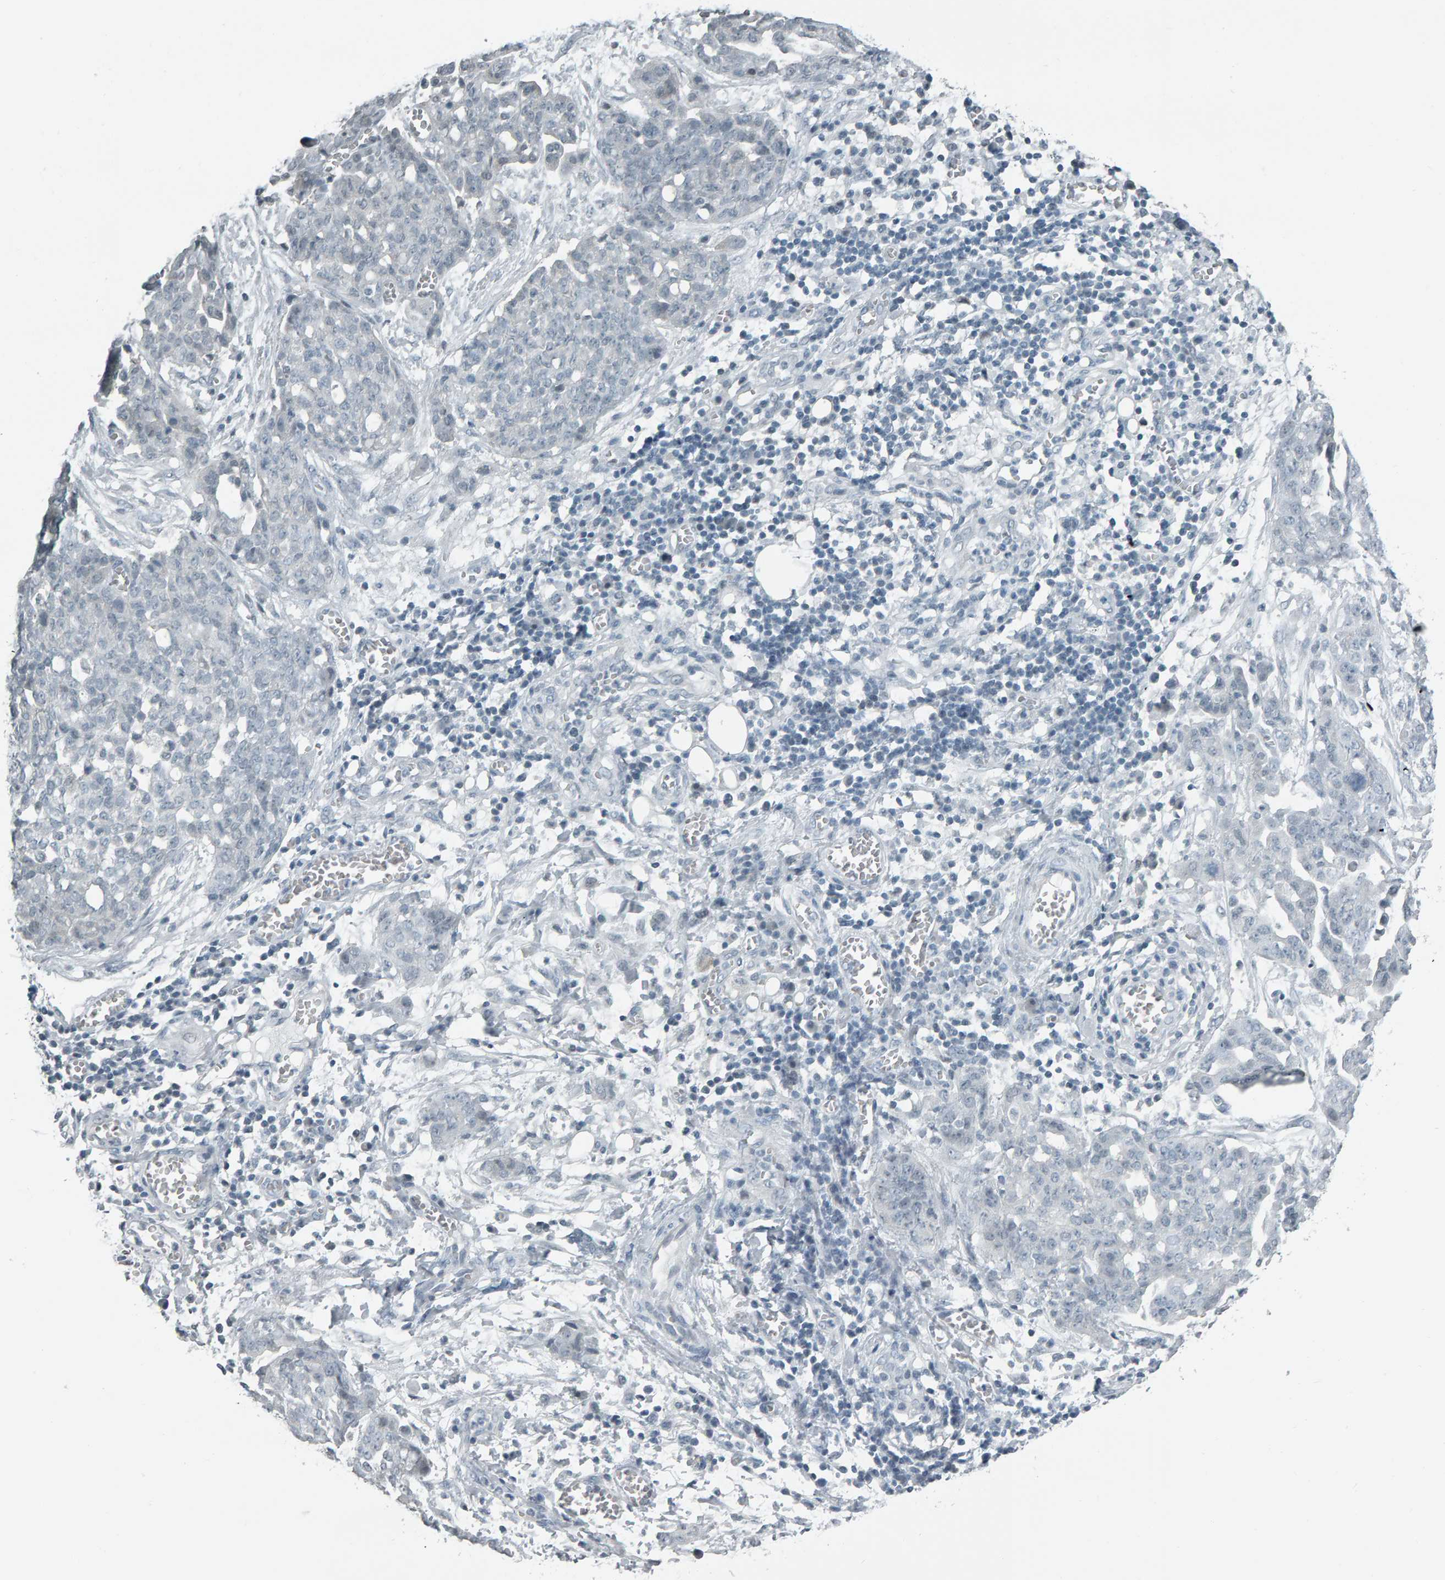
{"staining": {"intensity": "negative", "quantity": "none", "location": "none"}, "tissue": "ovarian cancer", "cell_type": "Tumor cells", "image_type": "cancer", "snomed": [{"axis": "morphology", "description": "Cystadenocarcinoma, serous, NOS"}, {"axis": "topography", "description": "Soft tissue"}, {"axis": "topography", "description": "Ovary"}], "caption": "A histopathology image of human ovarian cancer (serous cystadenocarcinoma) is negative for staining in tumor cells.", "gene": "PYY", "patient": {"sex": "female", "age": 57}}